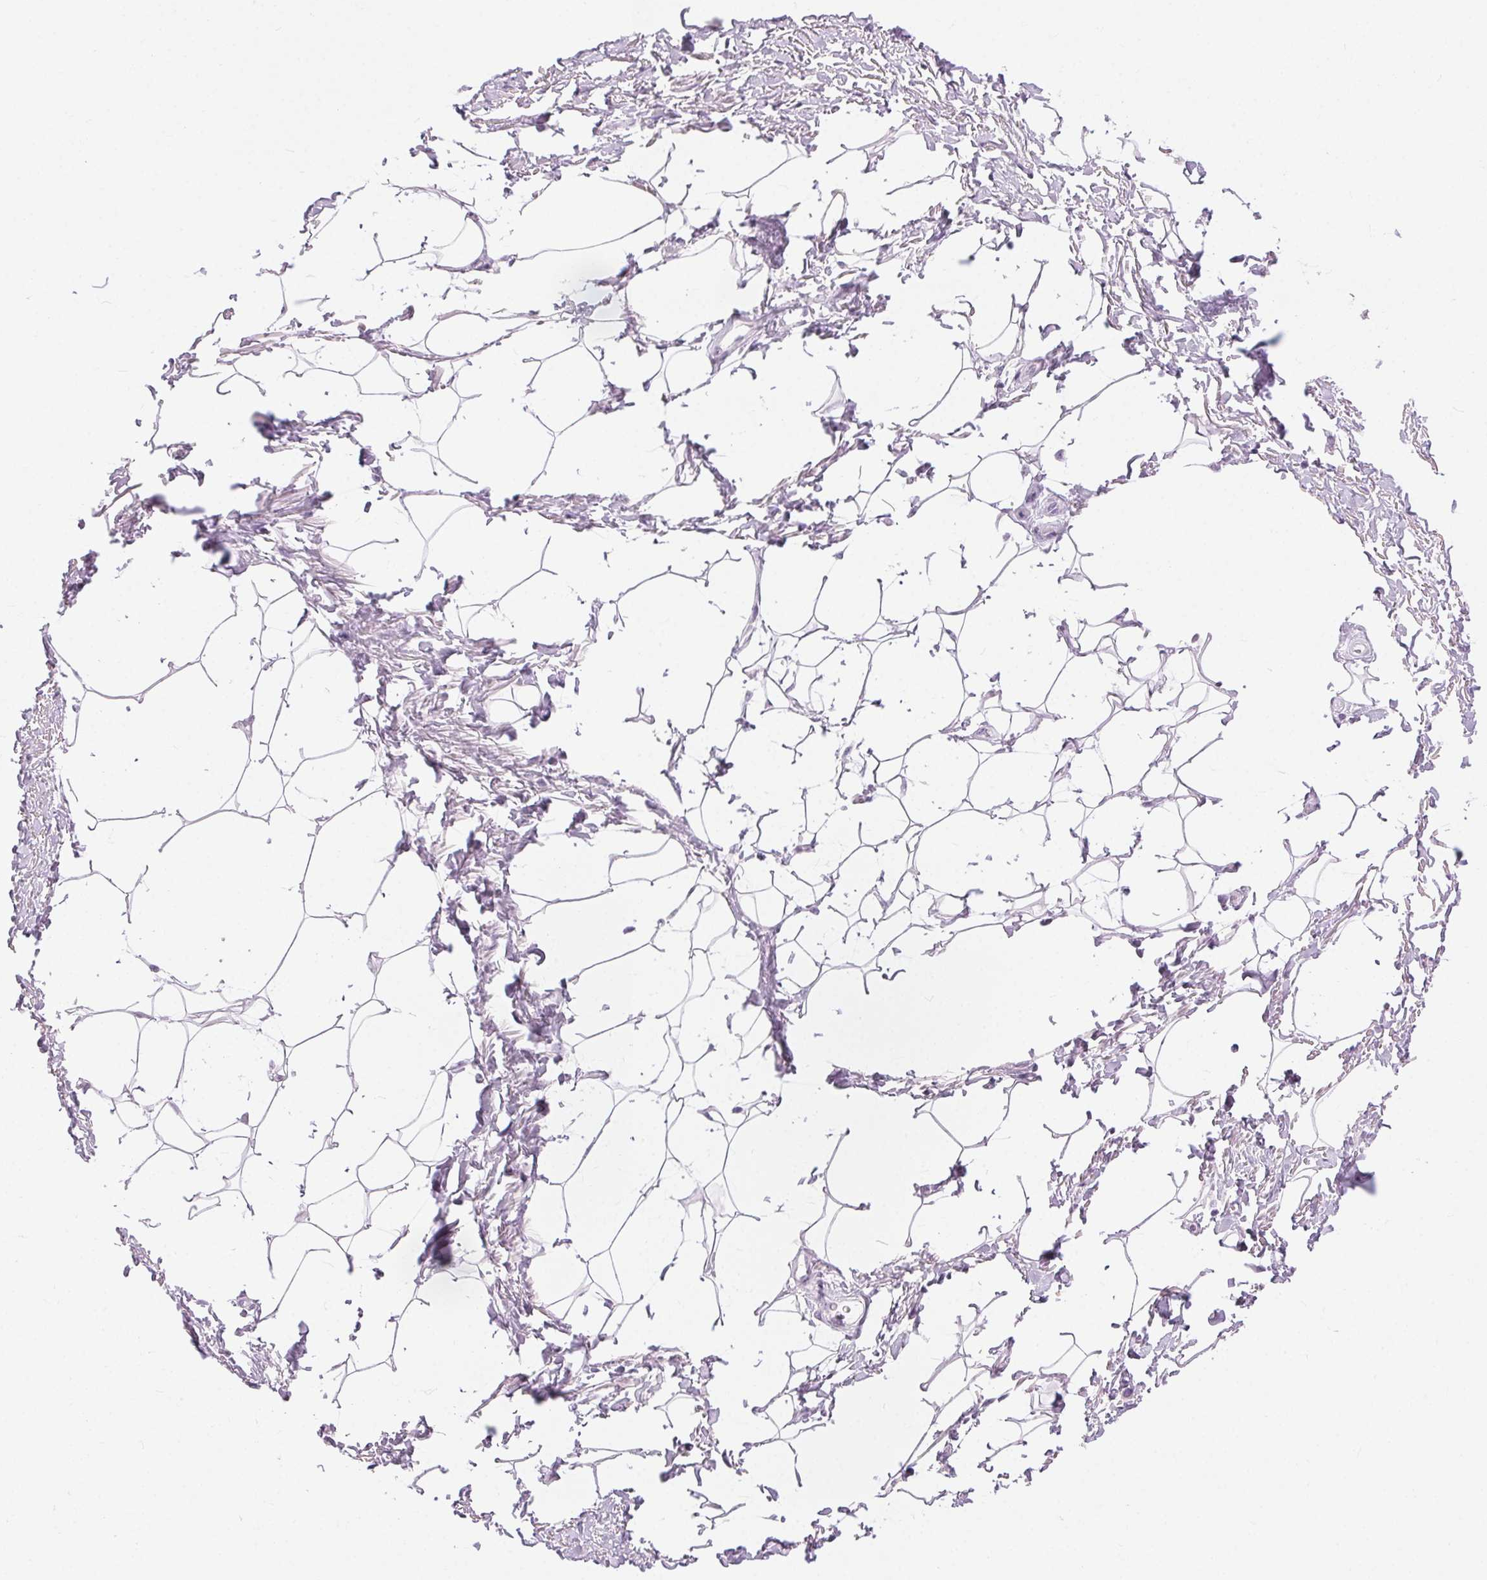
{"staining": {"intensity": "negative", "quantity": "none", "location": "none"}, "tissue": "adipose tissue", "cell_type": "Adipocytes", "image_type": "normal", "snomed": [{"axis": "morphology", "description": "Normal tissue, NOS"}, {"axis": "topography", "description": "Peripheral nerve tissue"}], "caption": "DAB immunohistochemical staining of unremarkable adipose tissue demonstrates no significant staining in adipocytes.", "gene": "BEND2", "patient": {"sex": "male", "age": 51}}